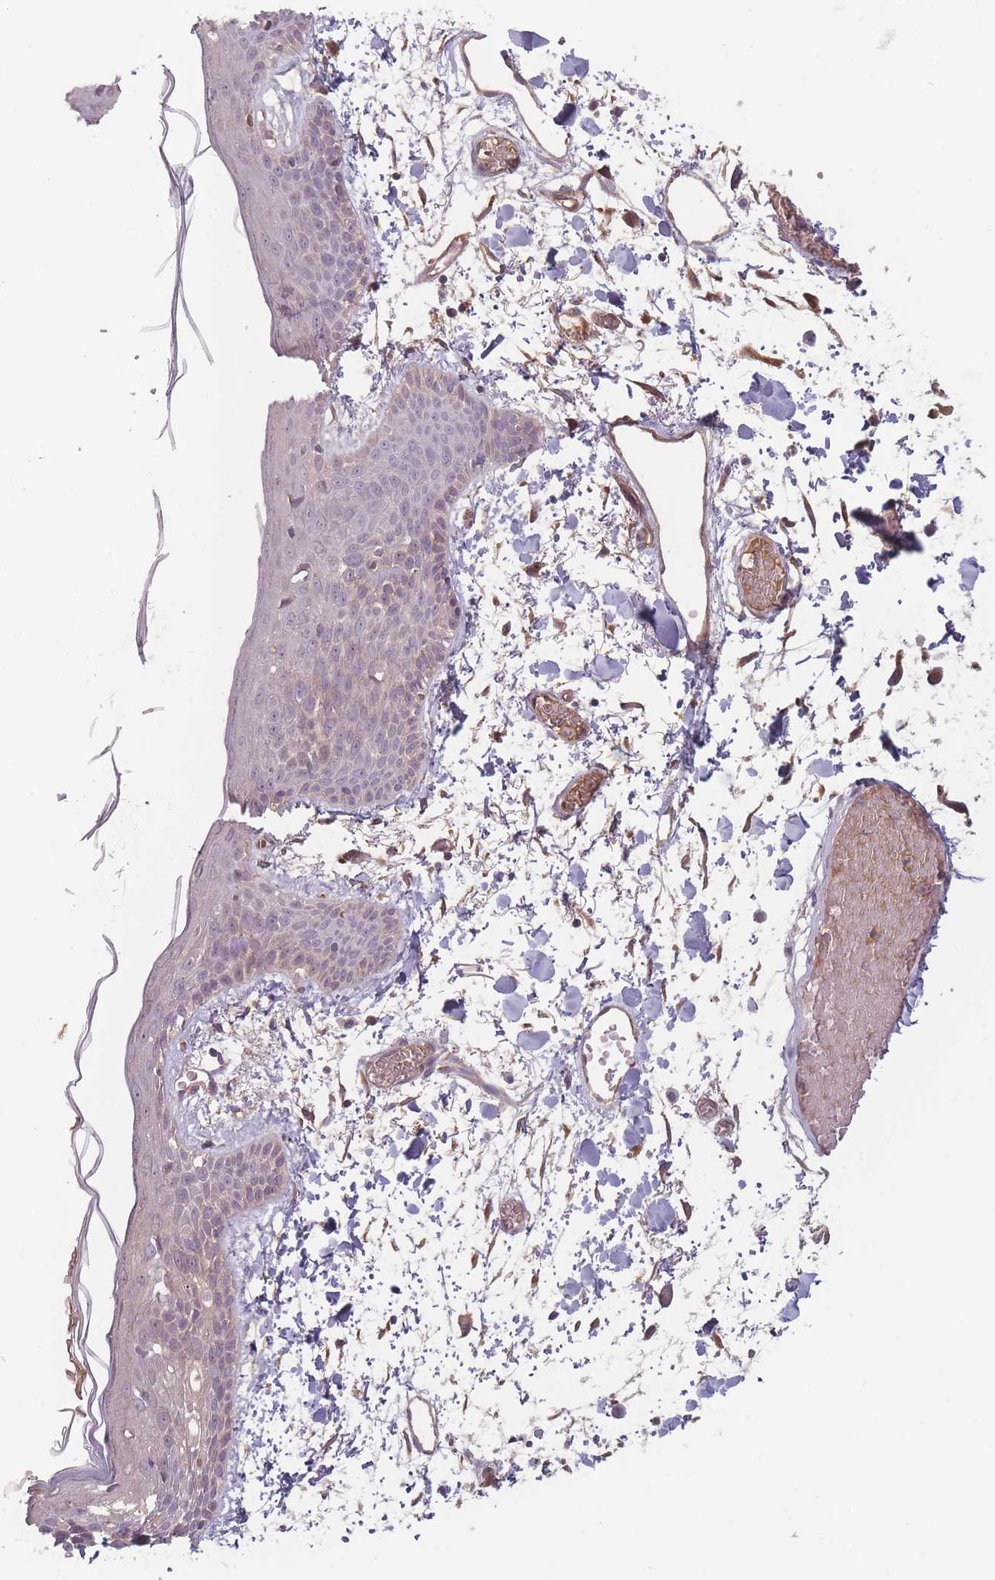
{"staining": {"intensity": "weak", "quantity": ">75%", "location": "cytoplasmic/membranous"}, "tissue": "skin", "cell_type": "Fibroblasts", "image_type": "normal", "snomed": [{"axis": "morphology", "description": "Normal tissue, NOS"}, {"axis": "topography", "description": "Skin"}], "caption": "A brown stain shows weak cytoplasmic/membranous positivity of a protein in fibroblasts of benign human skin.", "gene": "ATP5MGL", "patient": {"sex": "male", "age": 79}}